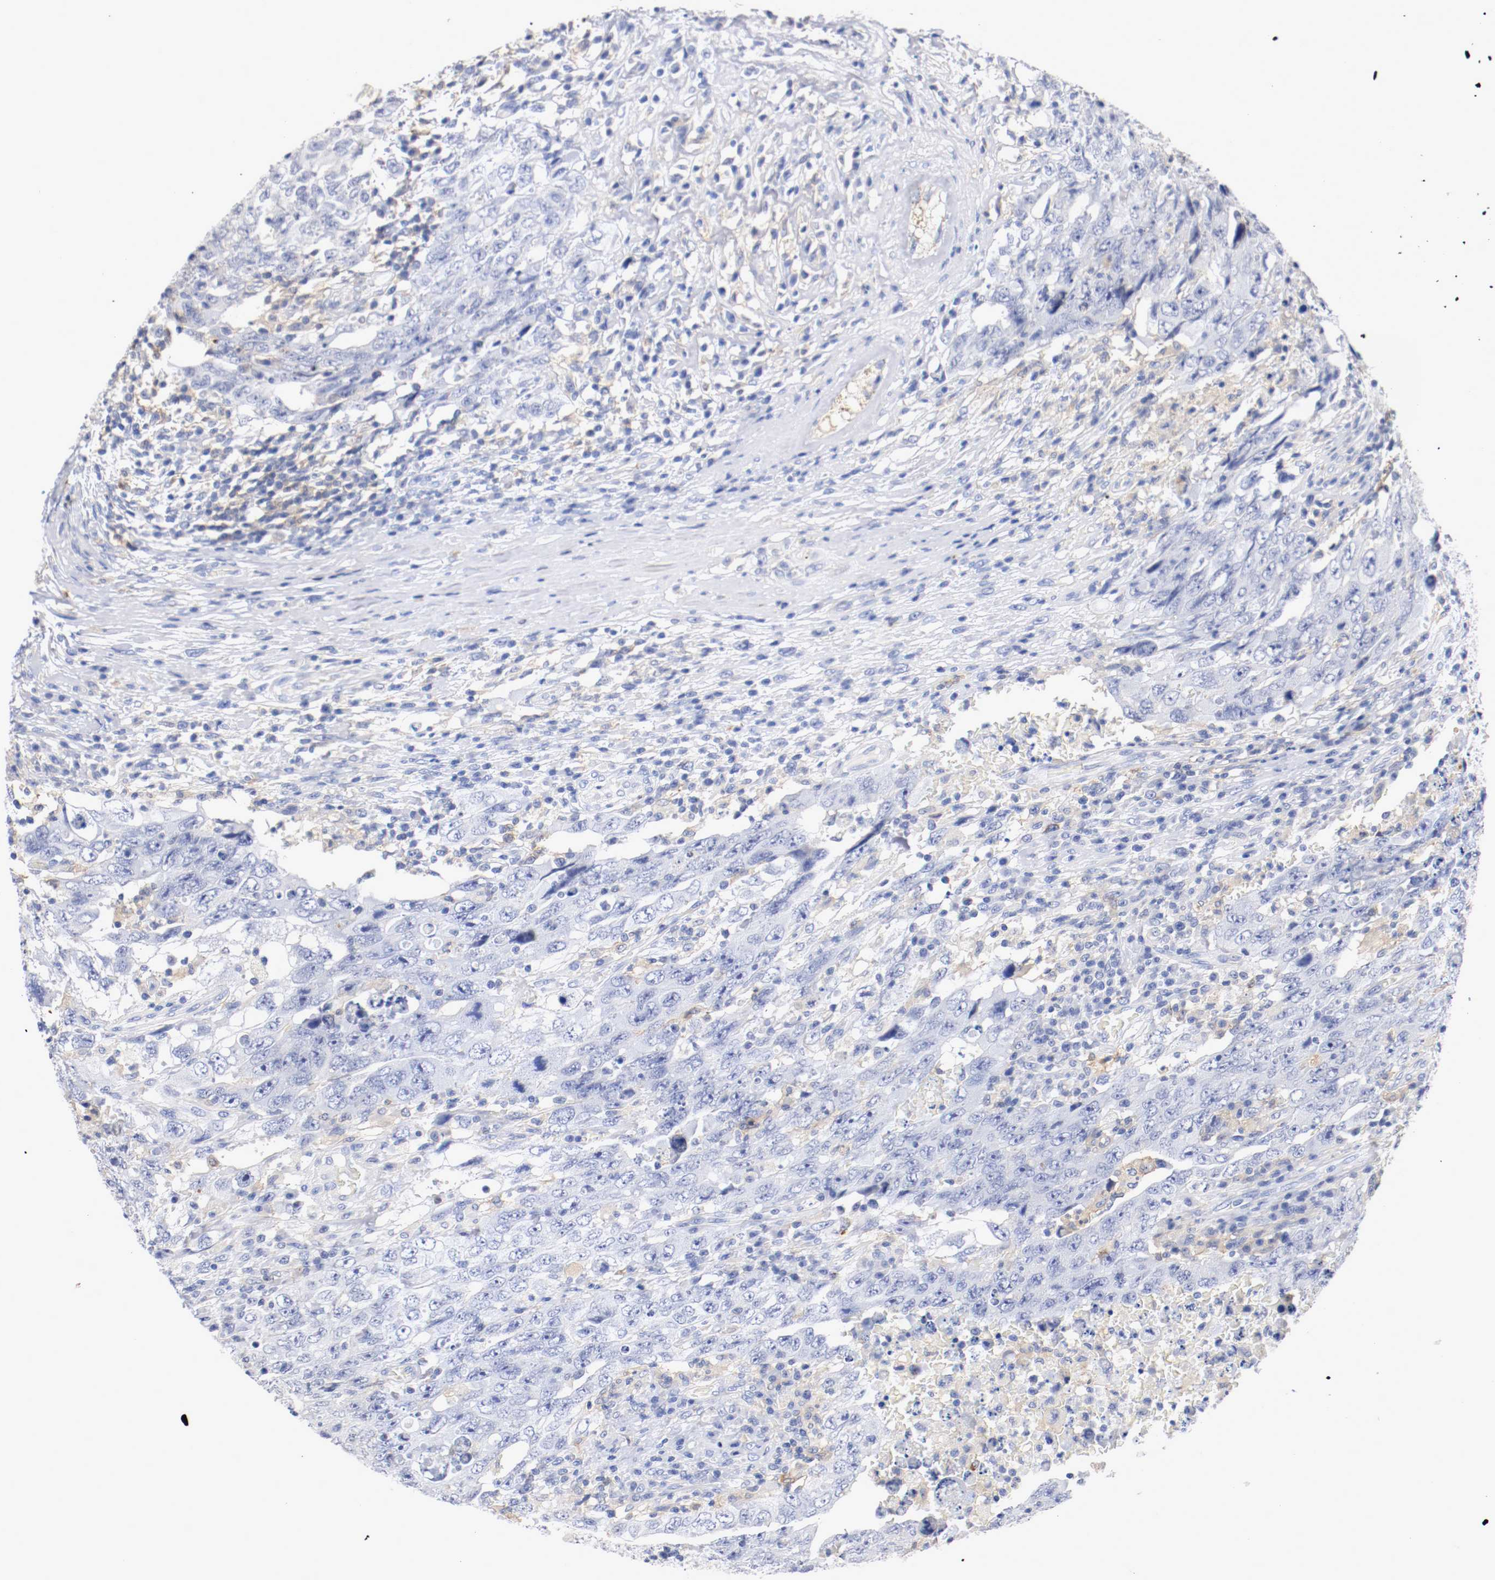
{"staining": {"intensity": "negative", "quantity": "none", "location": "none"}, "tissue": "testis cancer", "cell_type": "Tumor cells", "image_type": "cancer", "snomed": [{"axis": "morphology", "description": "Carcinoma, Embryonal, NOS"}, {"axis": "topography", "description": "Testis"}], "caption": "An image of human testis embryonal carcinoma is negative for staining in tumor cells.", "gene": "FGFBP1", "patient": {"sex": "male", "age": 26}}